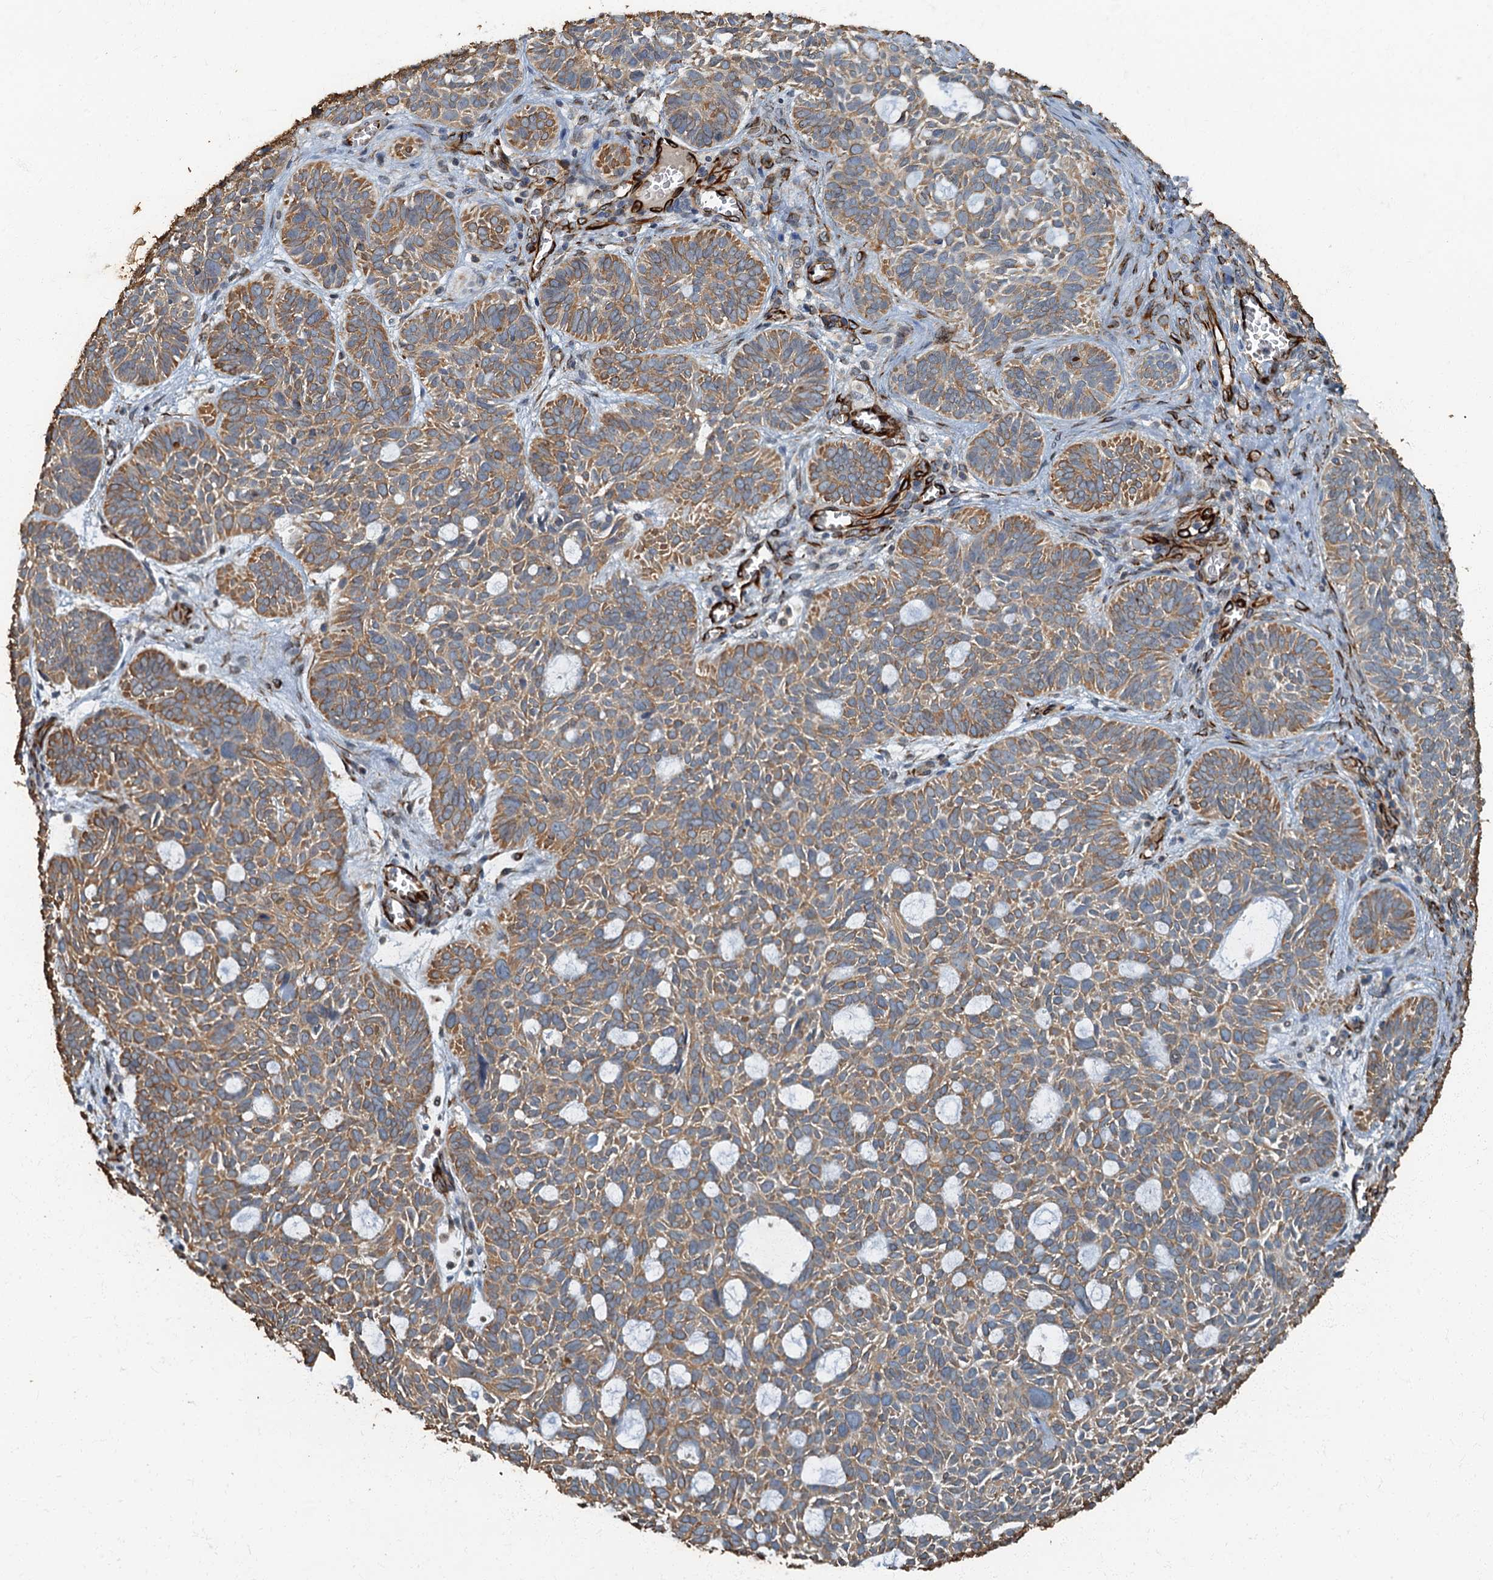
{"staining": {"intensity": "moderate", "quantity": ">75%", "location": "cytoplasmic/membranous"}, "tissue": "skin cancer", "cell_type": "Tumor cells", "image_type": "cancer", "snomed": [{"axis": "morphology", "description": "Basal cell carcinoma"}, {"axis": "topography", "description": "Skin"}], "caption": "Protein staining of skin cancer tissue shows moderate cytoplasmic/membranous positivity in about >75% of tumor cells. The protein is shown in brown color, while the nuclei are stained blue.", "gene": "ARL11", "patient": {"sex": "male", "age": 69}}